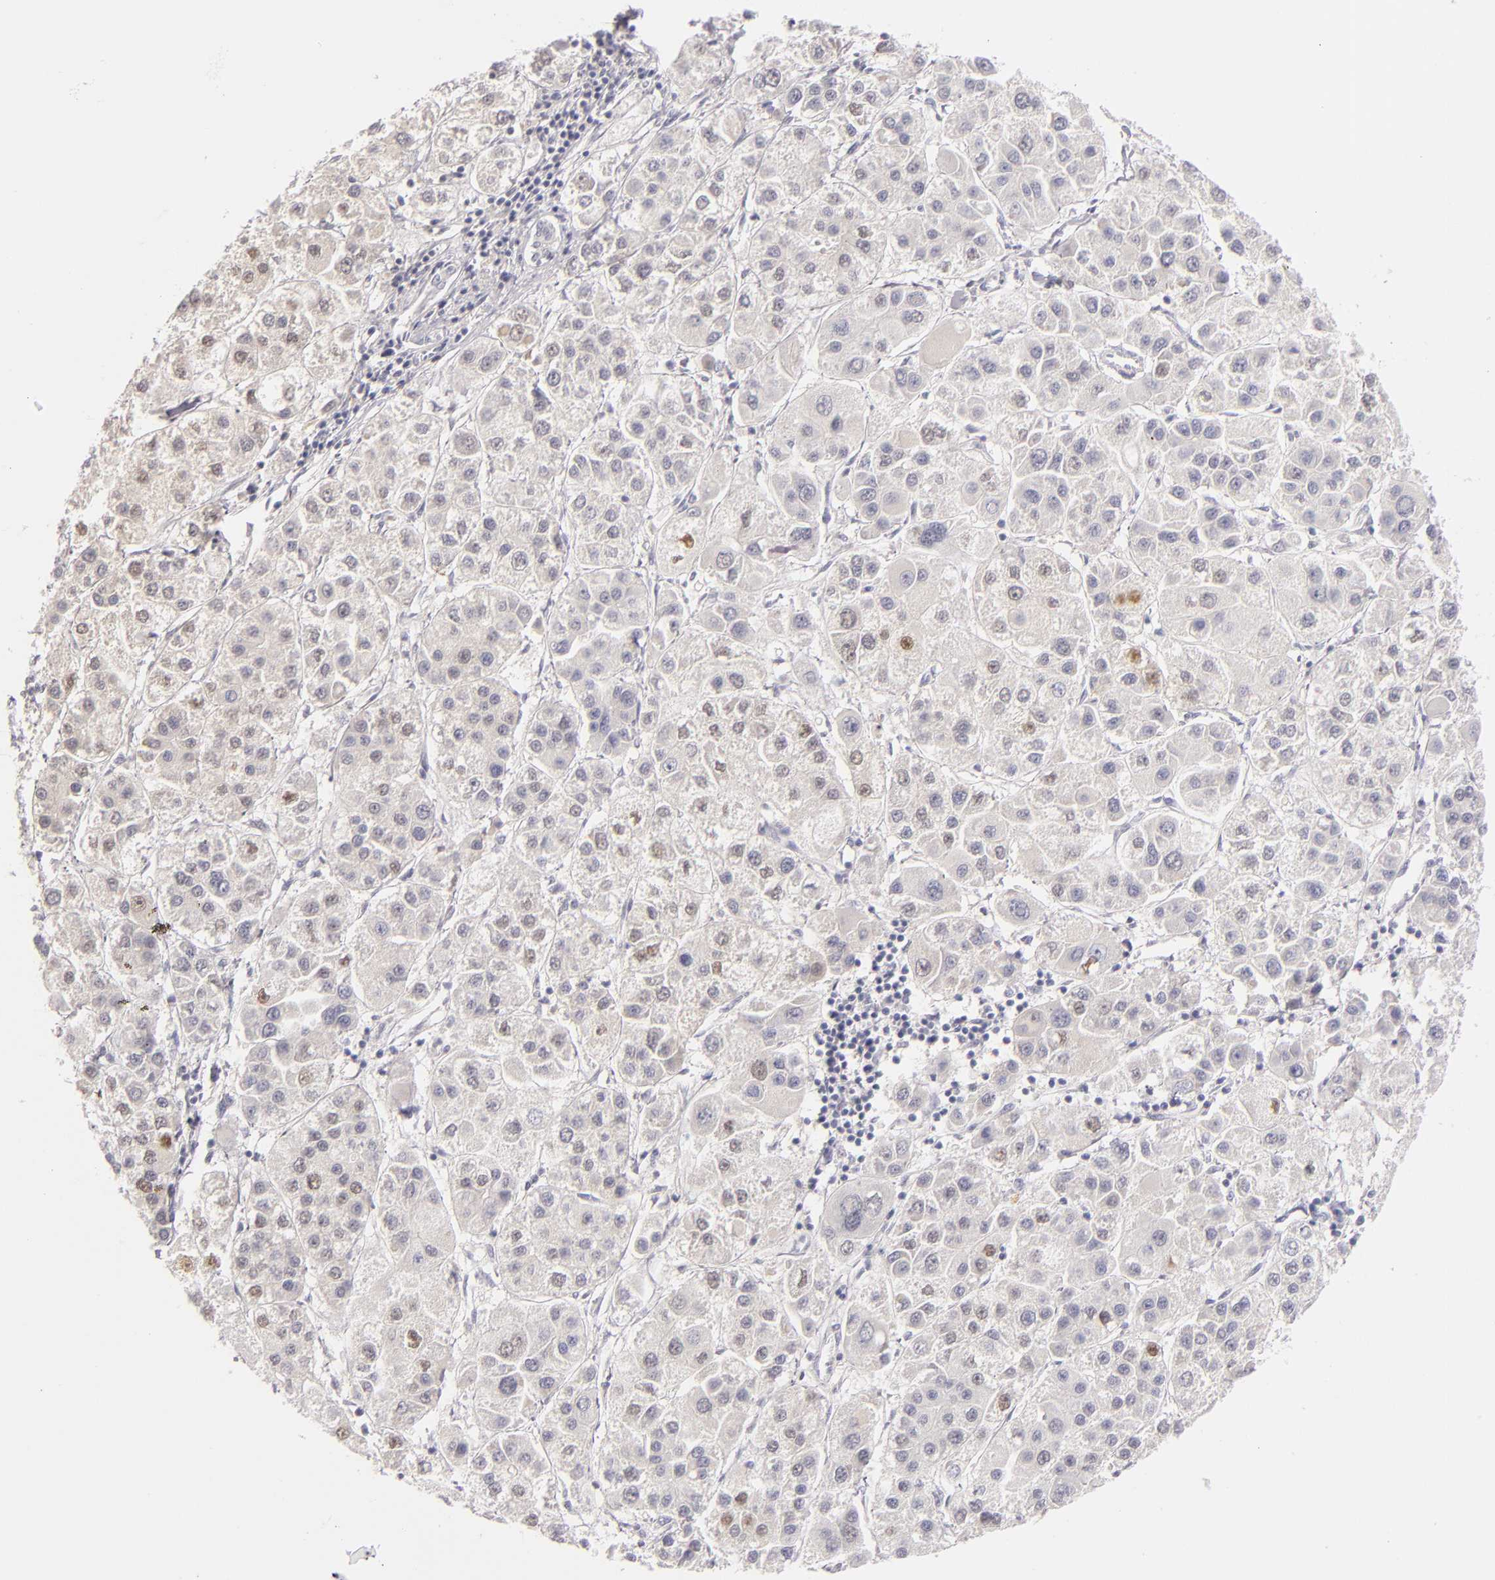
{"staining": {"intensity": "strong", "quantity": "25%-75%", "location": "cytoplasmic/membranous,nuclear"}, "tissue": "liver cancer", "cell_type": "Tumor cells", "image_type": "cancer", "snomed": [{"axis": "morphology", "description": "Carcinoma, Hepatocellular, NOS"}, {"axis": "topography", "description": "Liver"}], "caption": "Protein expression analysis of human liver cancer reveals strong cytoplasmic/membranous and nuclear staining in about 25%-75% of tumor cells. (Stains: DAB in brown, nuclei in blue, Microscopy: brightfield microscopy at high magnification).", "gene": "FABP1", "patient": {"sex": "female", "age": 85}}